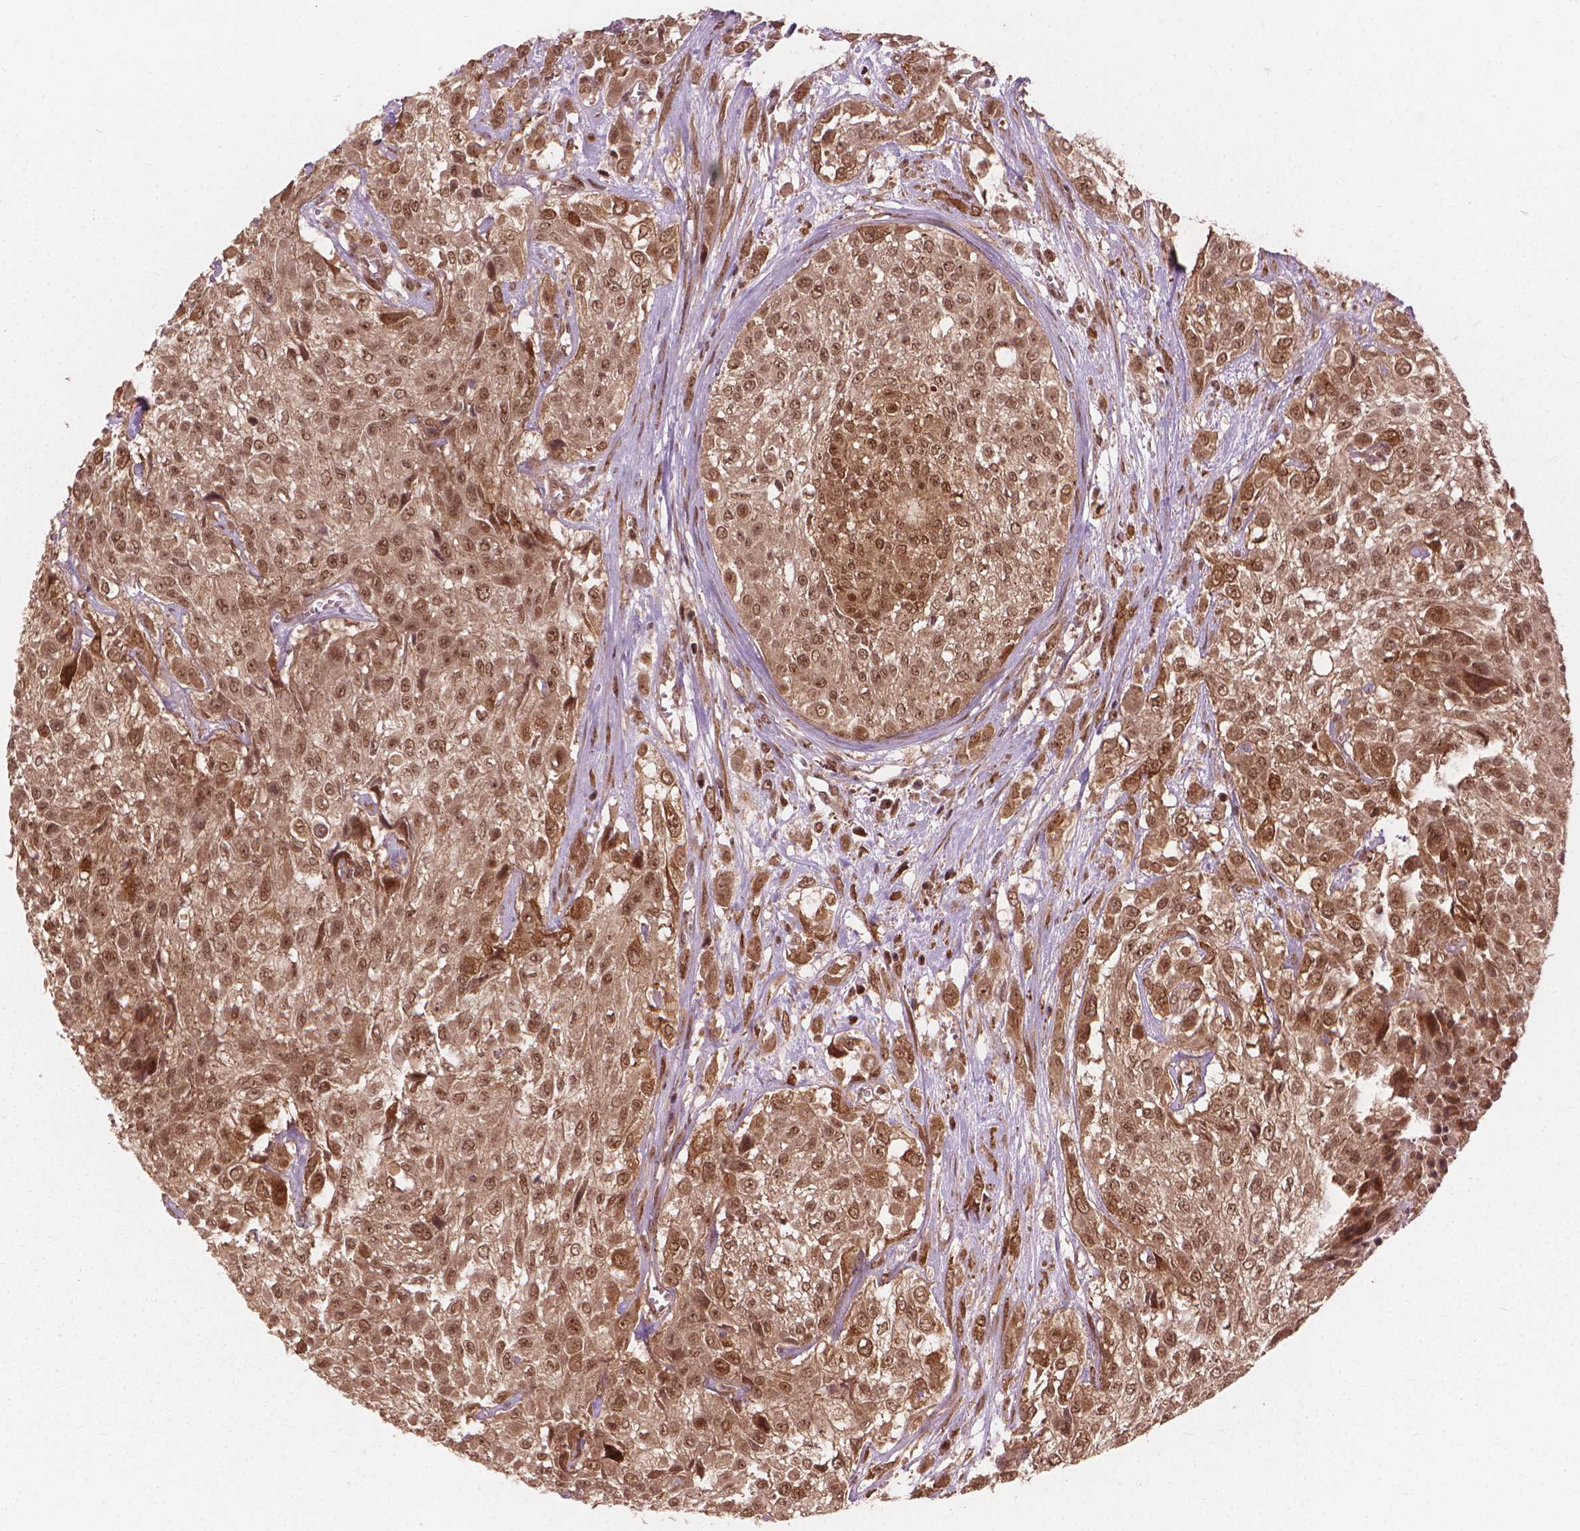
{"staining": {"intensity": "moderate", "quantity": ">75%", "location": "cytoplasmic/membranous,nuclear"}, "tissue": "urothelial cancer", "cell_type": "Tumor cells", "image_type": "cancer", "snomed": [{"axis": "morphology", "description": "Urothelial carcinoma, High grade"}, {"axis": "topography", "description": "Urinary bladder"}], "caption": "Protein analysis of urothelial carcinoma (high-grade) tissue exhibits moderate cytoplasmic/membranous and nuclear positivity in about >75% of tumor cells. The staining was performed using DAB (3,3'-diaminobenzidine) to visualize the protein expression in brown, while the nuclei were stained in blue with hematoxylin (Magnification: 20x).", "gene": "SSU72", "patient": {"sex": "male", "age": 57}}